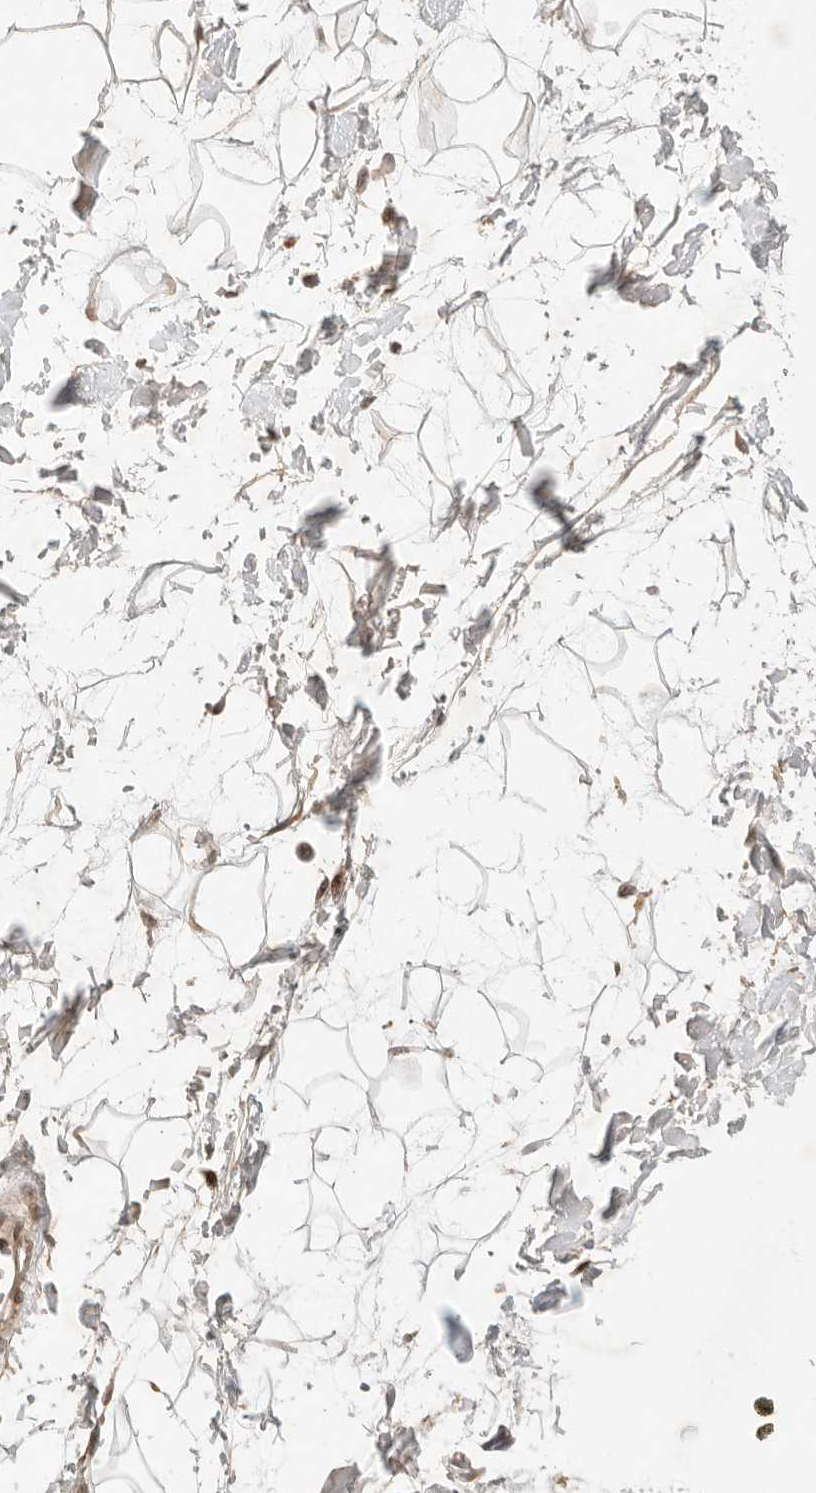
{"staining": {"intensity": "moderate", "quantity": ">75%", "location": "nuclear"}, "tissue": "adipose tissue", "cell_type": "Adipocytes", "image_type": "normal", "snomed": [{"axis": "morphology", "description": "Normal tissue, NOS"}, {"axis": "topography", "description": "Soft tissue"}], "caption": "Approximately >75% of adipocytes in unremarkable adipose tissue exhibit moderate nuclear protein staining as visualized by brown immunohistochemical staining.", "gene": "LEMD3", "patient": {"sex": "male", "age": 72}}